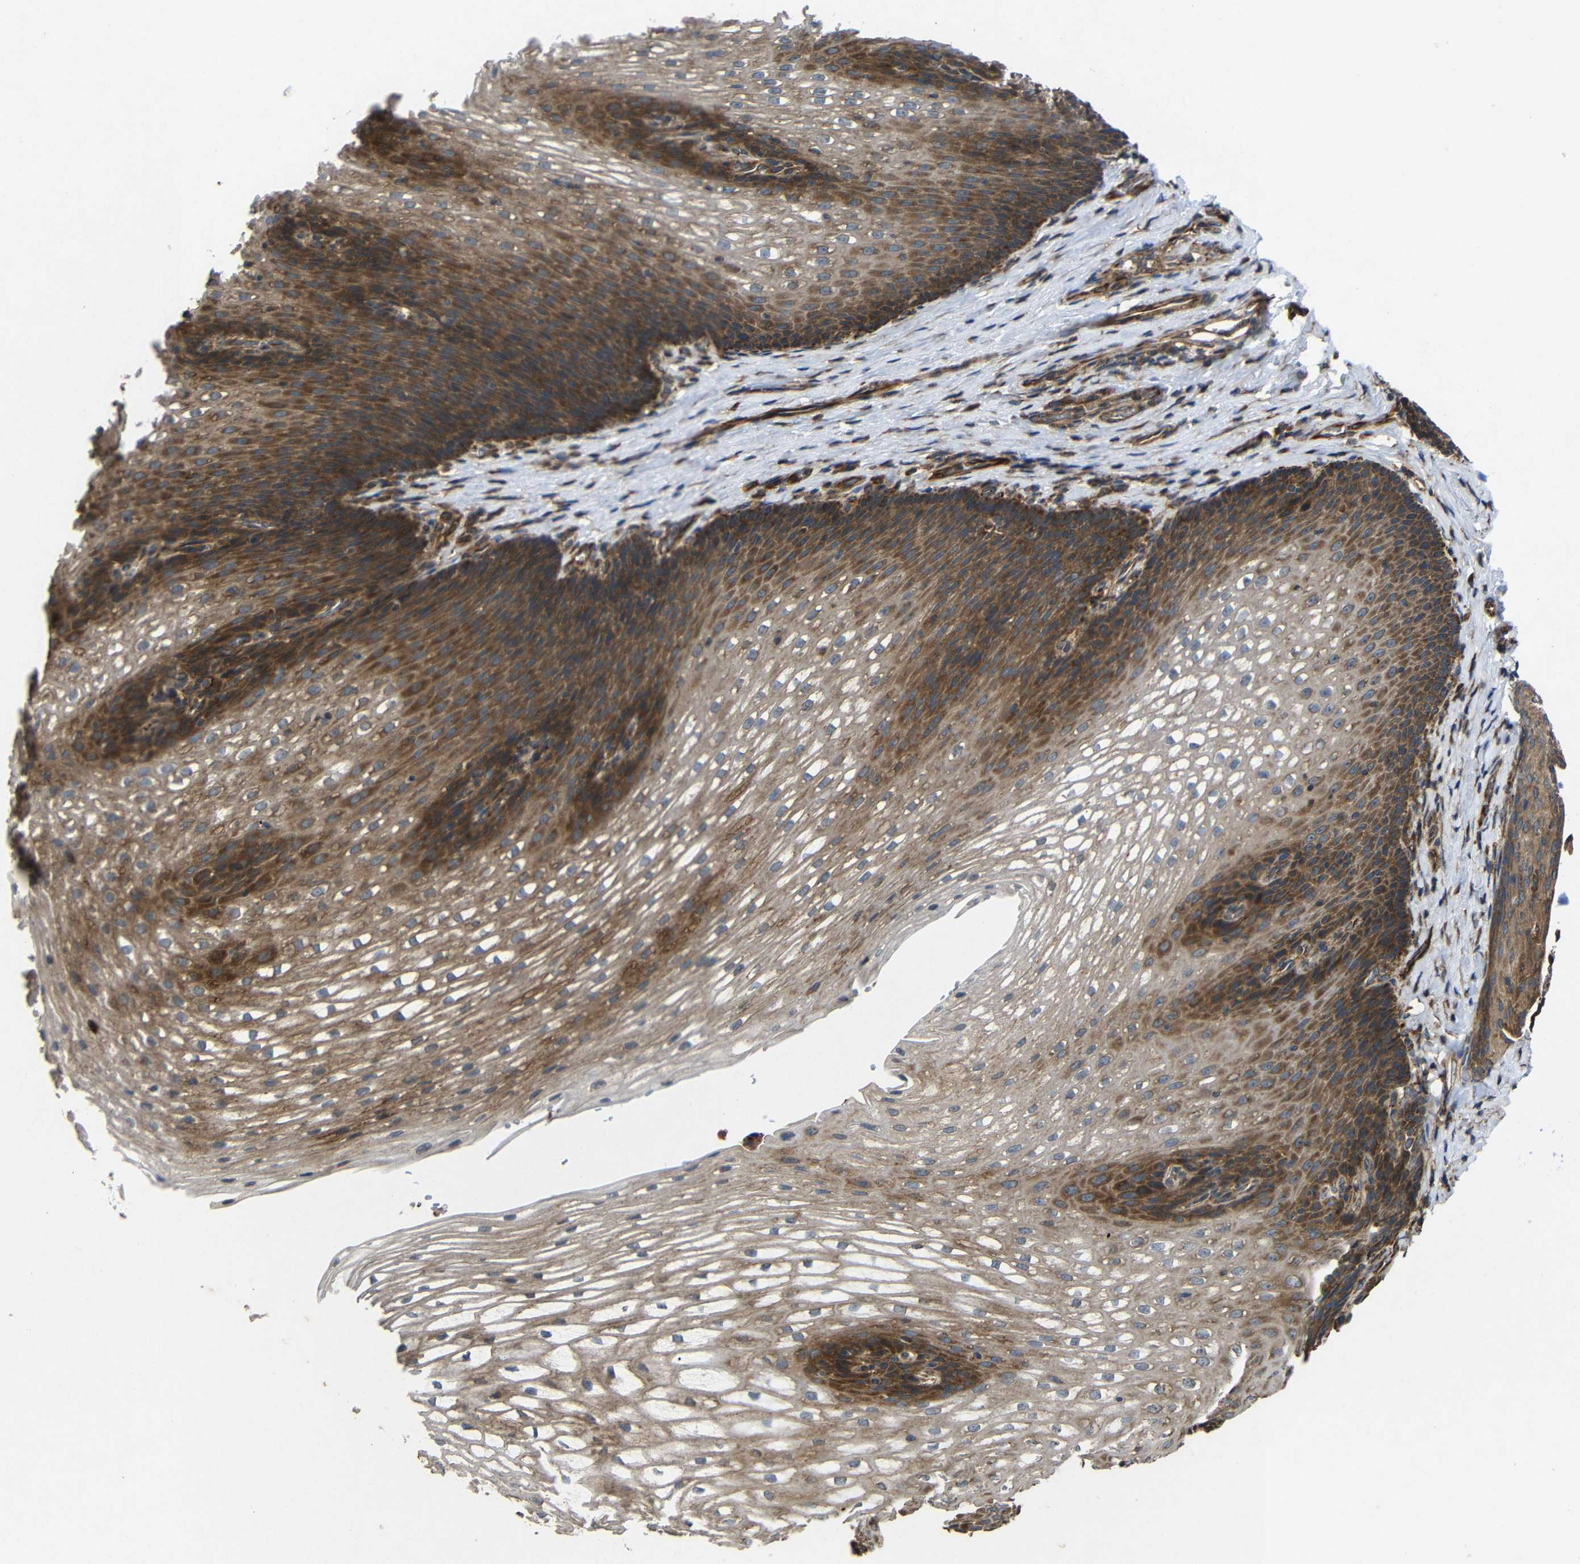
{"staining": {"intensity": "strong", "quantity": "25%-75%", "location": "cytoplasmic/membranous"}, "tissue": "esophagus", "cell_type": "Squamous epithelial cells", "image_type": "normal", "snomed": [{"axis": "morphology", "description": "Normal tissue, NOS"}, {"axis": "topography", "description": "Esophagus"}], "caption": "Esophagus was stained to show a protein in brown. There is high levels of strong cytoplasmic/membranous expression in about 25%-75% of squamous epithelial cells.", "gene": "EIF2S1", "patient": {"sex": "male", "age": 48}}